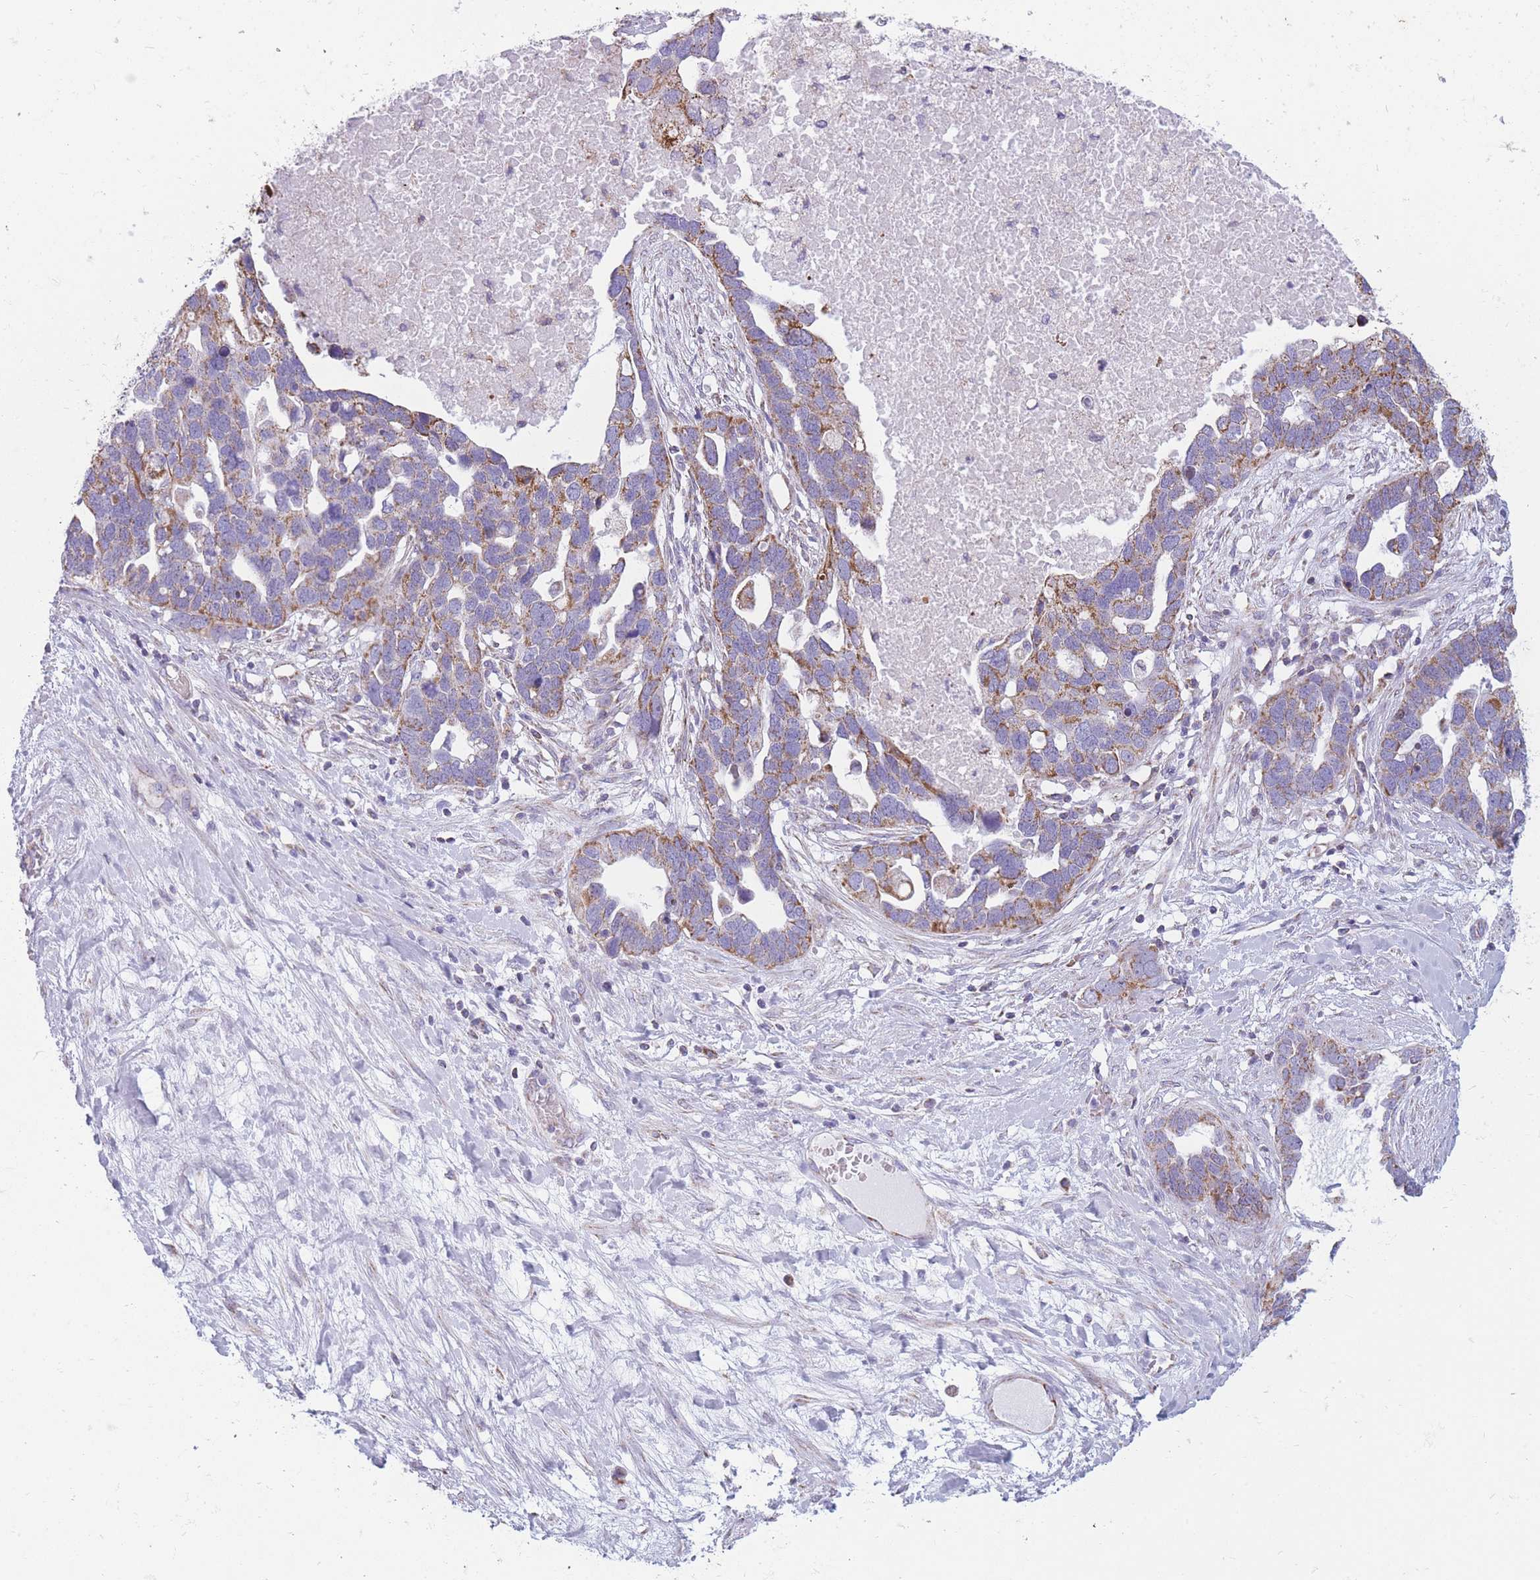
{"staining": {"intensity": "moderate", "quantity": "25%-75%", "location": "cytoplasmic/membranous"}, "tissue": "ovarian cancer", "cell_type": "Tumor cells", "image_type": "cancer", "snomed": [{"axis": "morphology", "description": "Cystadenocarcinoma, serous, NOS"}, {"axis": "topography", "description": "Ovary"}], "caption": "Moderate cytoplasmic/membranous staining is present in about 25%-75% of tumor cells in serous cystadenocarcinoma (ovarian).", "gene": "PCSK1", "patient": {"sex": "female", "age": 54}}